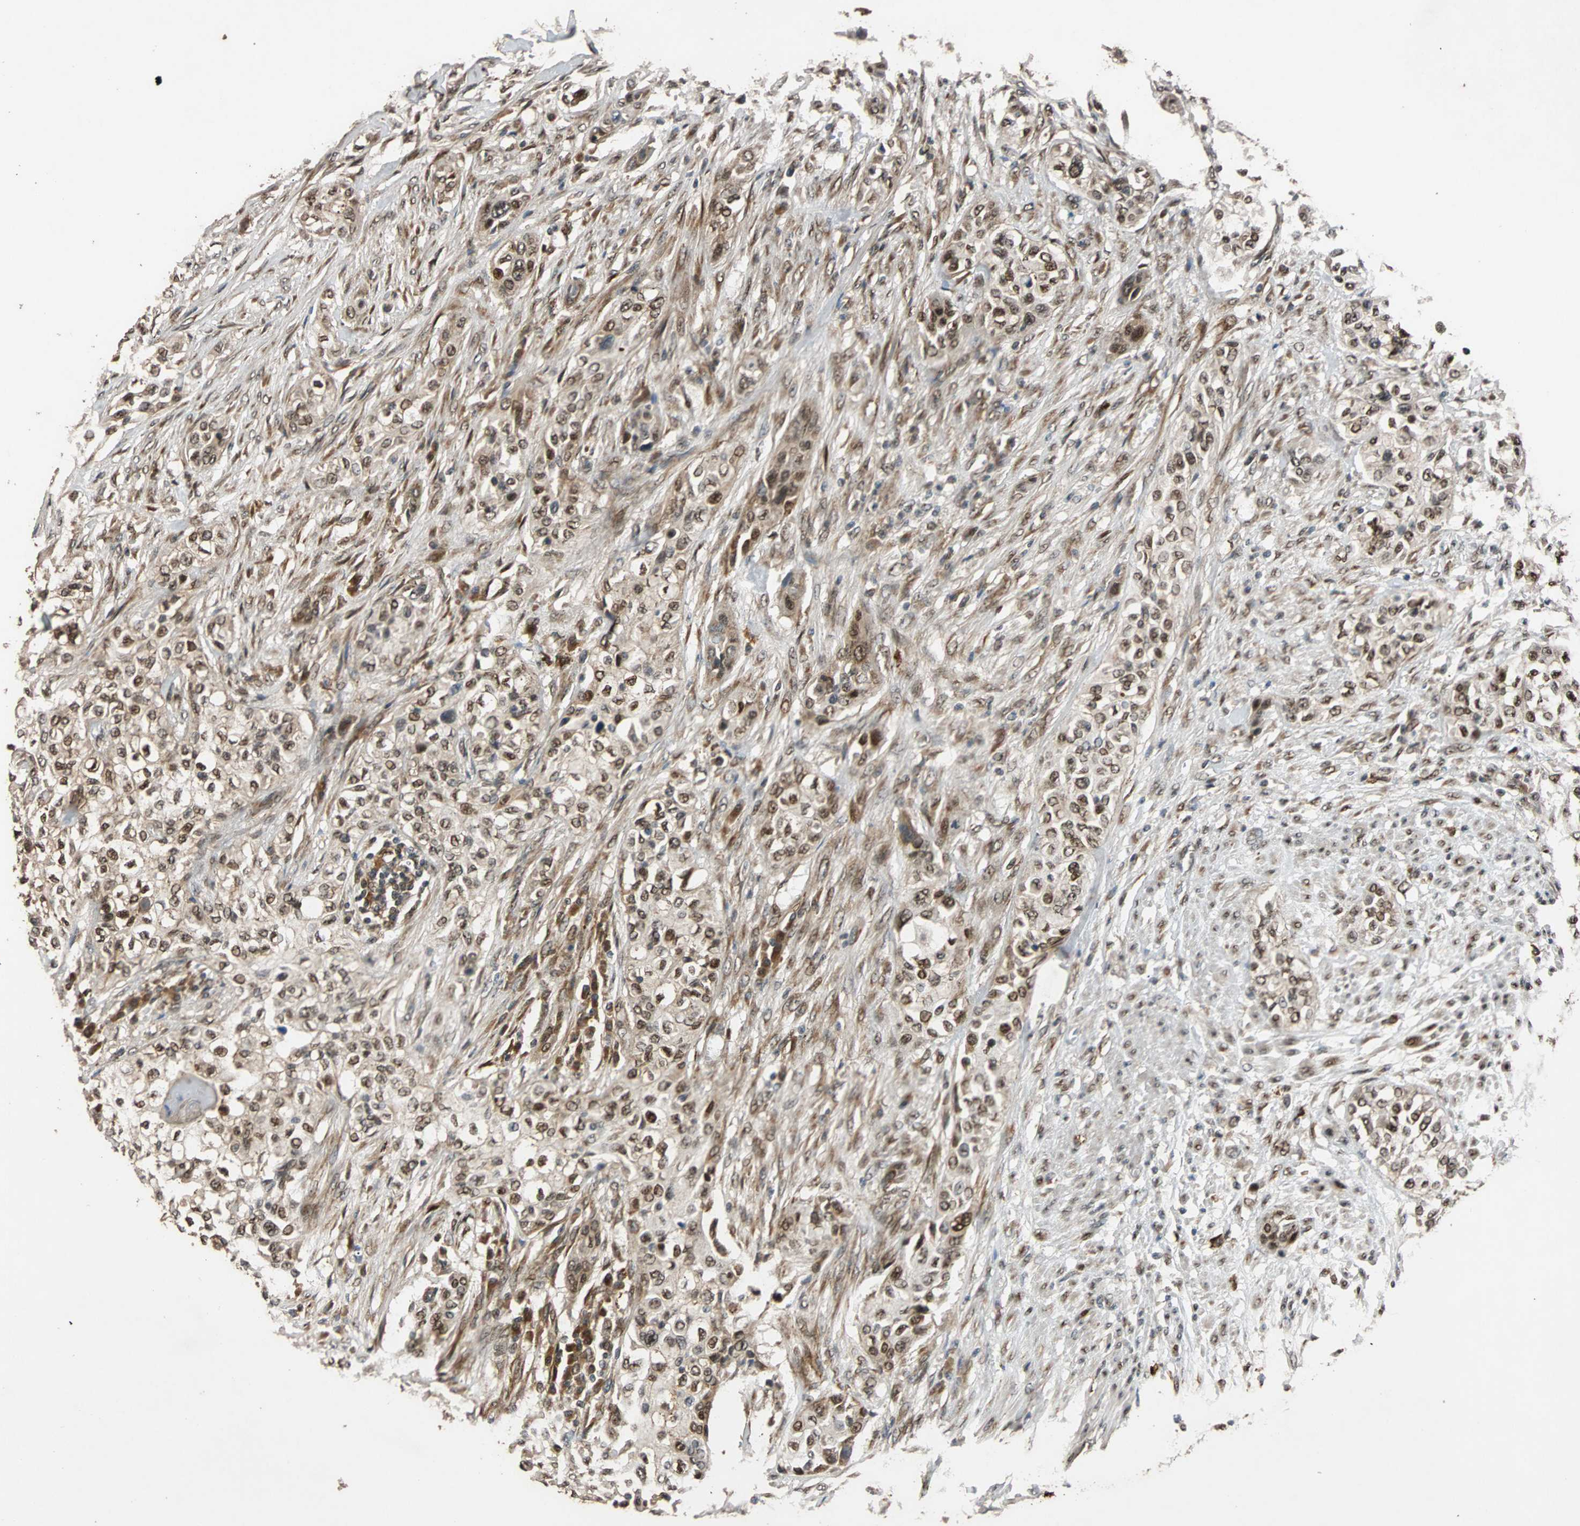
{"staining": {"intensity": "moderate", "quantity": ">75%", "location": "cytoplasmic/membranous,nuclear"}, "tissue": "urothelial cancer", "cell_type": "Tumor cells", "image_type": "cancer", "snomed": [{"axis": "morphology", "description": "Urothelial carcinoma, High grade"}, {"axis": "topography", "description": "Urinary bladder"}], "caption": "A high-resolution micrograph shows immunohistochemistry staining of urothelial cancer, which demonstrates moderate cytoplasmic/membranous and nuclear staining in approximately >75% of tumor cells.", "gene": "USP31", "patient": {"sex": "male", "age": 74}}